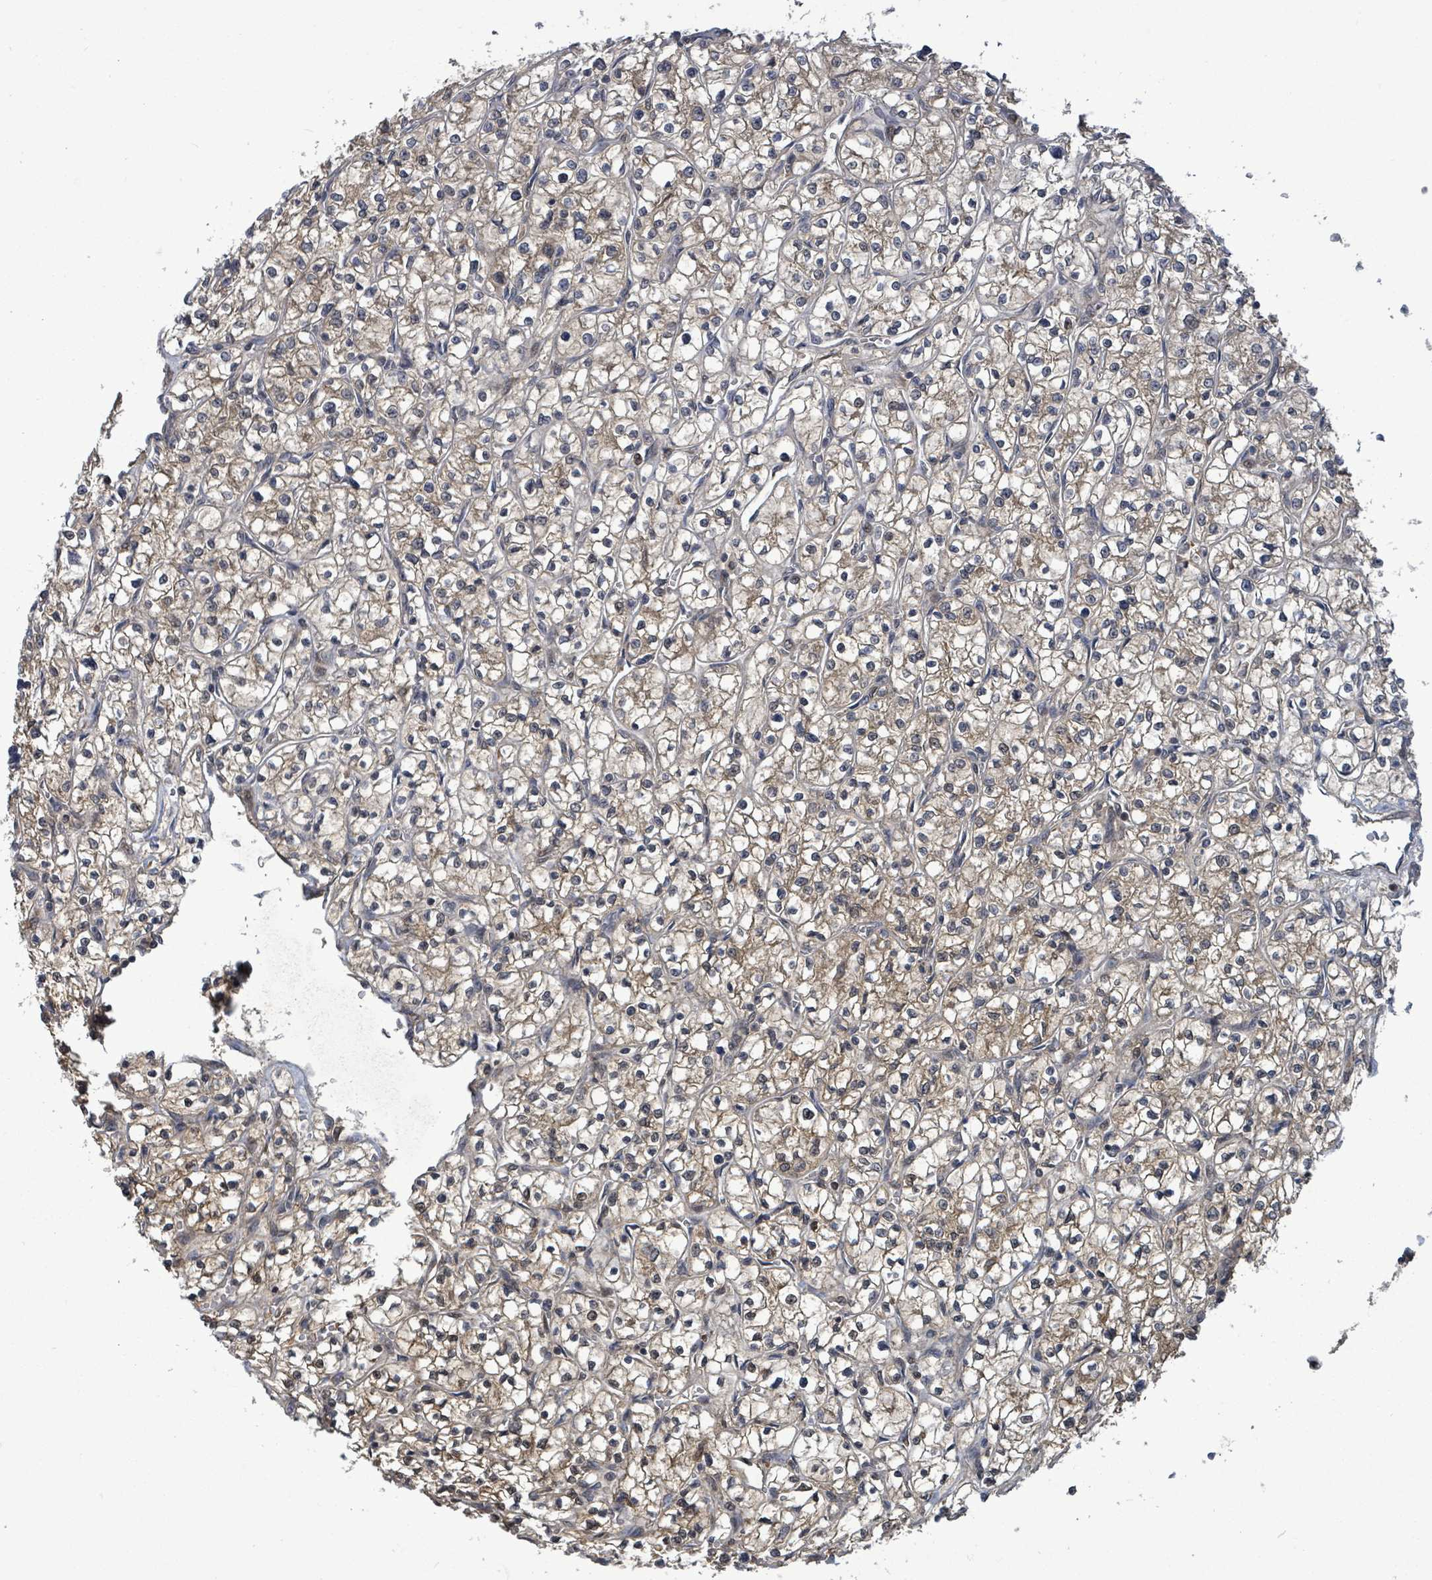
{"staining": {"intensity": "weak", "quantity": "<25%", "location": "cytoplasmic/membranous"}, "tissue": "renal cancer", "cell_type": "Tumor cells", "image_type": "cancer", "snomed": [{"axis": "morphology", "description": "Adenocarcinoma, NOS"}, {"axis": "topography", "description": "Kidney"}], "caption": "Micrograph shows no protein expression in tumor cells of adenocarcinoma (renal) tissue.", "gene": "FBXO6", "patient": {"sex": "female", "age": 64}}